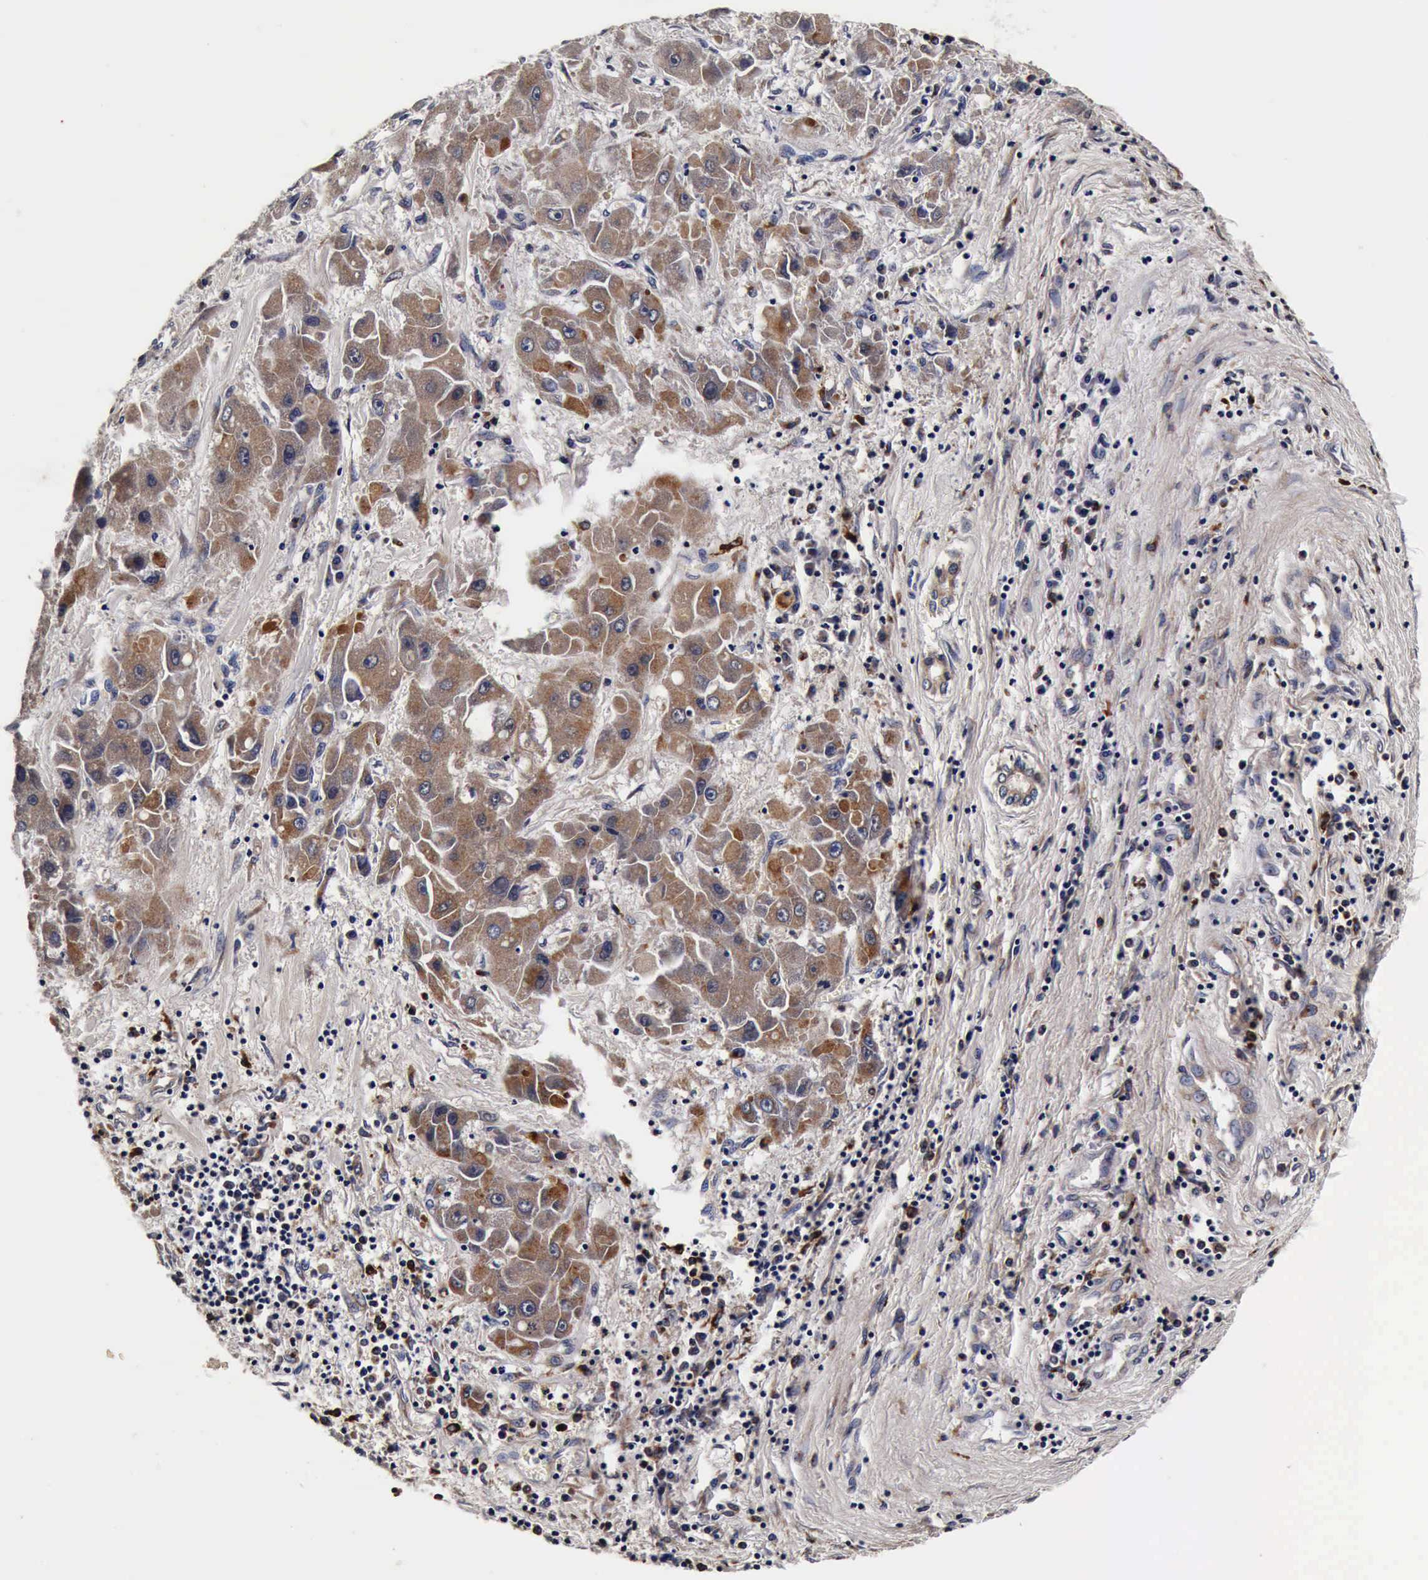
{"staining": {"intensity": "strong", "quantity": ">75%", "location": "cytoplasmic/membranous"}, "tissue": "liver cancer", "cell_type": "Tumor cells", "image_type": "cancer", "snomed": [{"axis": "morphology", "description": "Carcinoma, Hepatocellular, NOS"}, {"axis": "topography", "description": "Liver"}], "caption": "The histopathology image demonstrates immunohistochemical staining of hepatocellular carcinoma (liver). There is strong cytoplasmic/membranous staining is seen in approximately >75% of tumor cells. (IHC, brightfield microscopy, high magnification).", "gene": "CST3", "patient": {"sex": "male", "age": 24}}